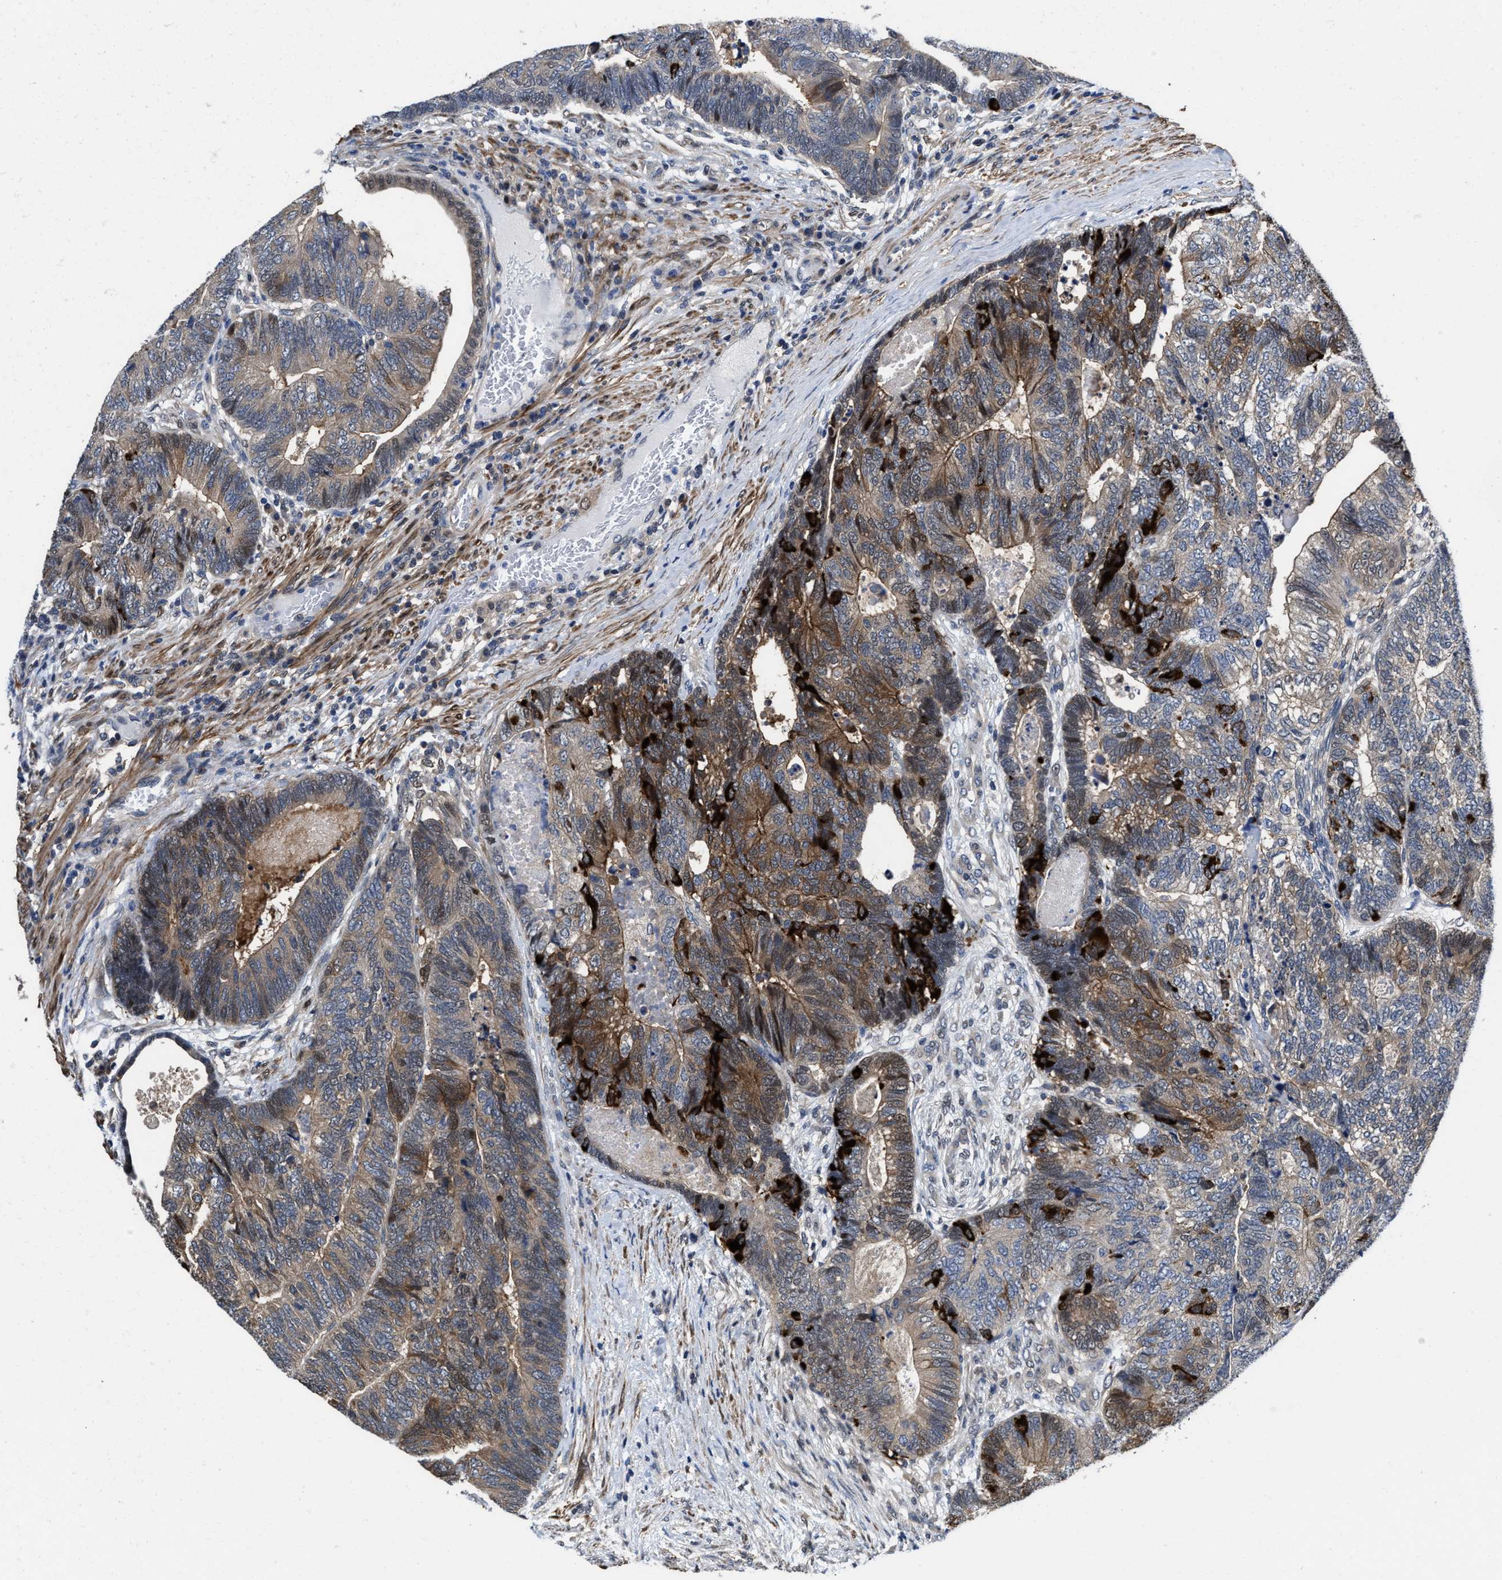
{"staining": {"intensity": "moderate", "quantity": "25%-75%", "location": "cytoplasmic/membranous"}, "tissue": "colorectal cancer", "cell_type": "Tumor cells", "image_type": "cancer", "snomed": [{"axis": "morphology", "description": "Adenocarcinoma, NOS"}, {"axis": "topography", "description": "Colon"}], "caption": "Immunohistochemical staining of colorectal cancer (adenocarcinoma) reveals medium levels of moderate cytoplasmic/membranous staining in about 25%-75% of tumor cells.", "gene": "KIF12", "patient": {"sex": "female", "age": 67}}